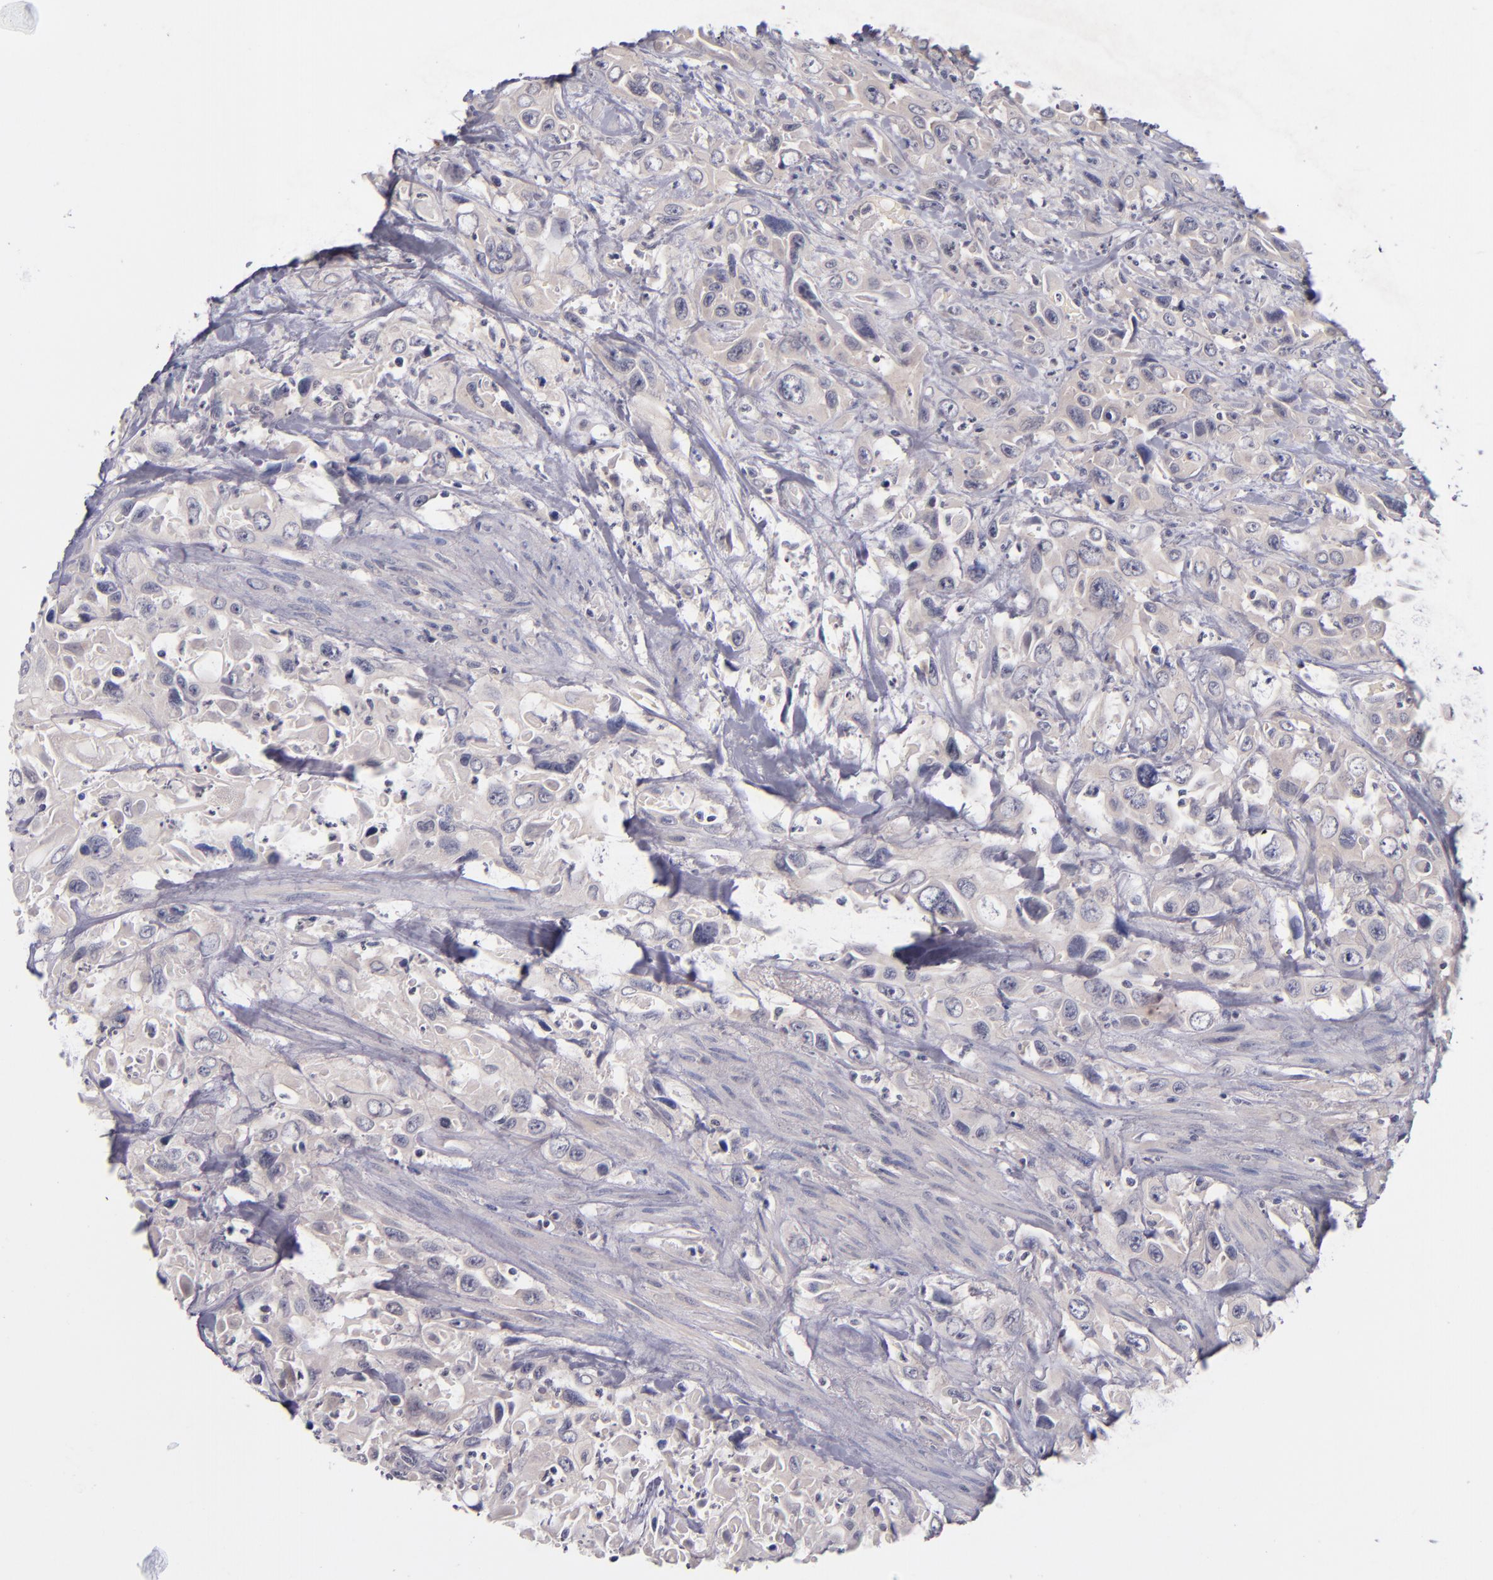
{"staining": {"intensity": "negative", "quantity": "none", "location": "none"}, "tissue": "urothelial cancer", "cell_type": "Tumor cells", "image_type": "cancer", "snomed": [{"axis": "morphology", "description": "Urothelial carcinoma, High grade"}, {"axis": "topography", "description": "Urinary bladder"}], "caption": "IHC histopathology image of neoplastic tissue: human urothelial cancer stained with DAB demonstrates no significant protein expression in tumor cells.", "gene": "TSC2", "patient": {"sex": "female", "age": 84}}